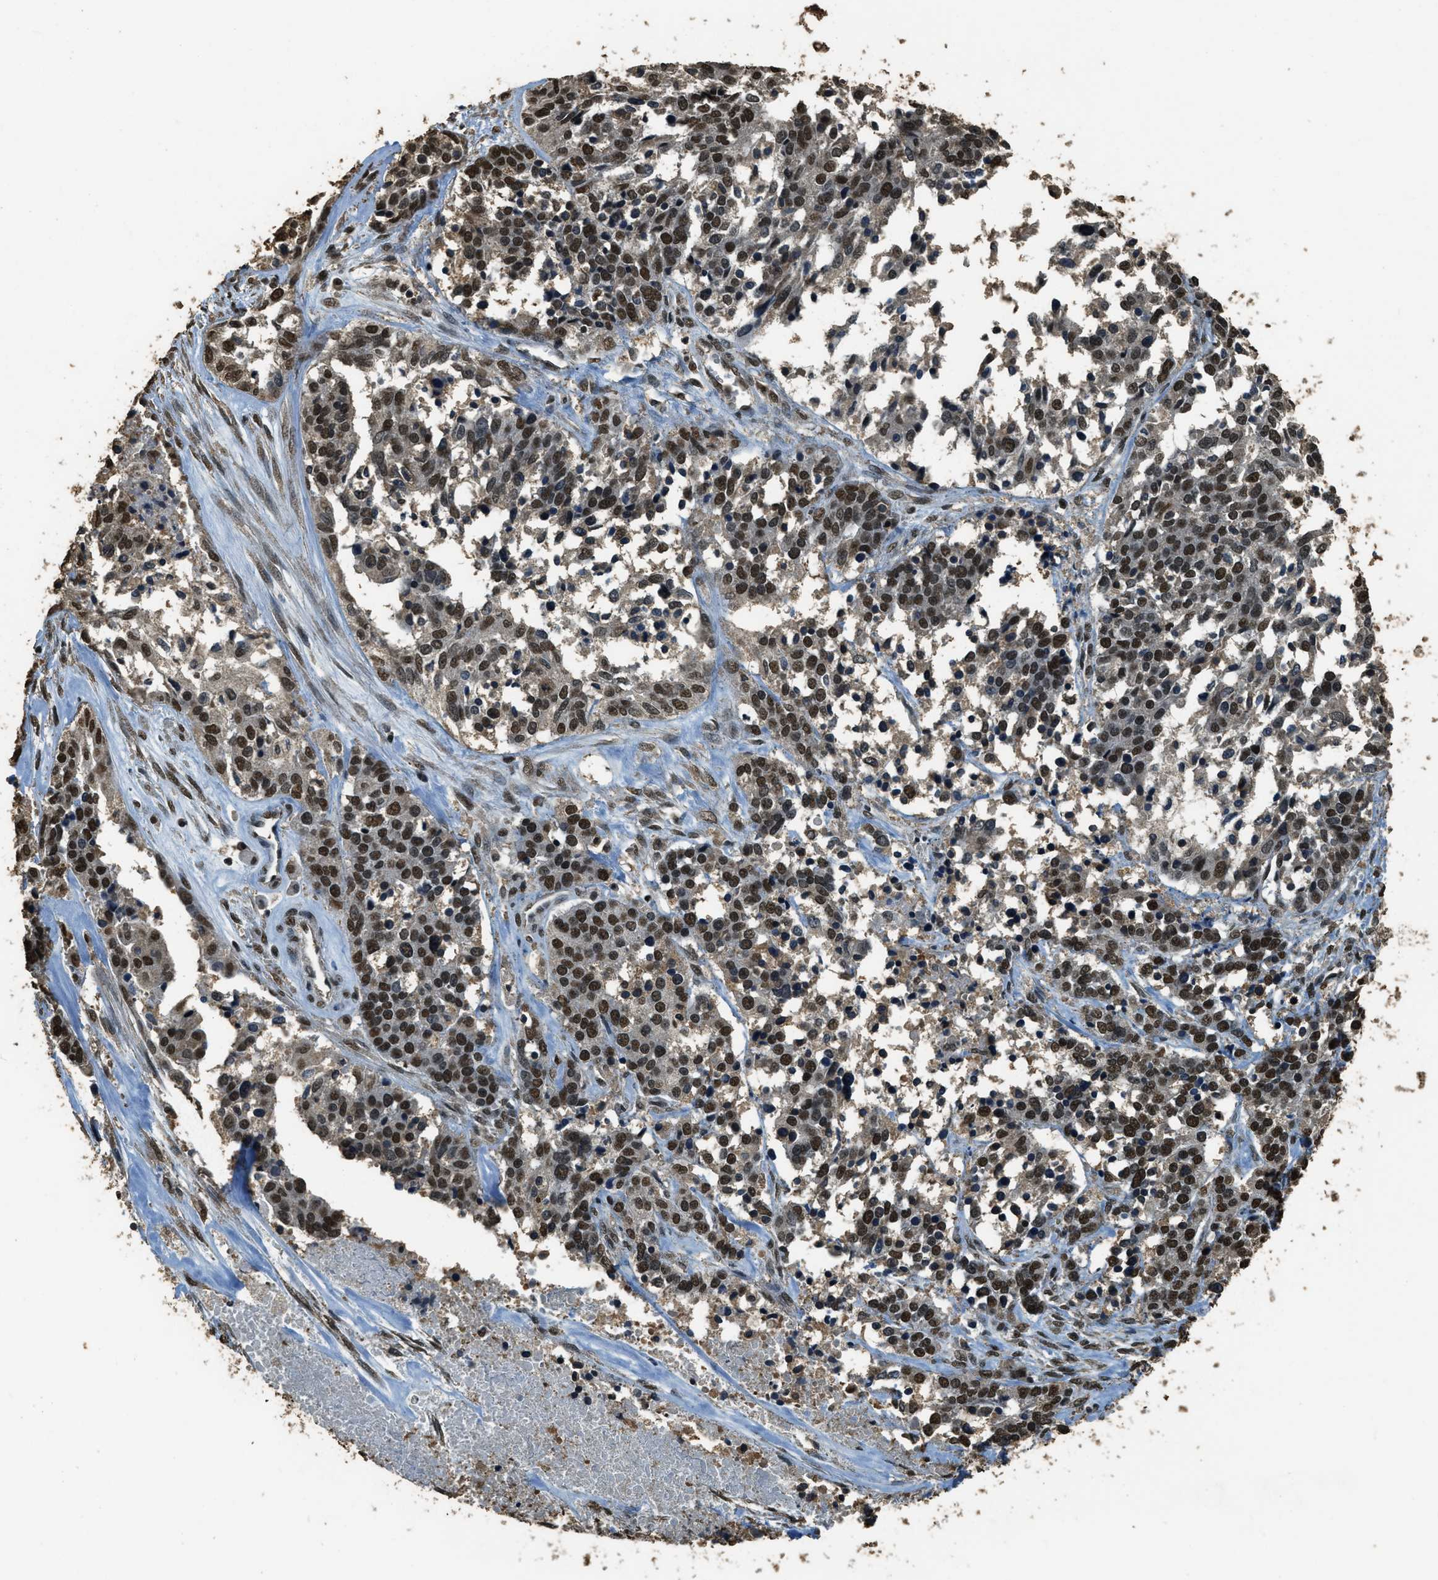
{"staining": {"intensity": "strong", "quantity": ">75%", "location": "nuclear"}, "tissue": "ovarian cancer", "cell_type": "Tumor cells", "image_type": "cancer", "snomed": [{"axis": "morphology", "description": "Cystadenocarcinoma, serous, NOS"}, {"axis": "topography", "description": "Ovary"}], "caption": "A brown stain highlights strong nuclear staining of a protein in serous cystadenocarcinoma (ovarian) tumor cells.", "gene": "MYB", "patient": {"sex": "female", "age": 44}}